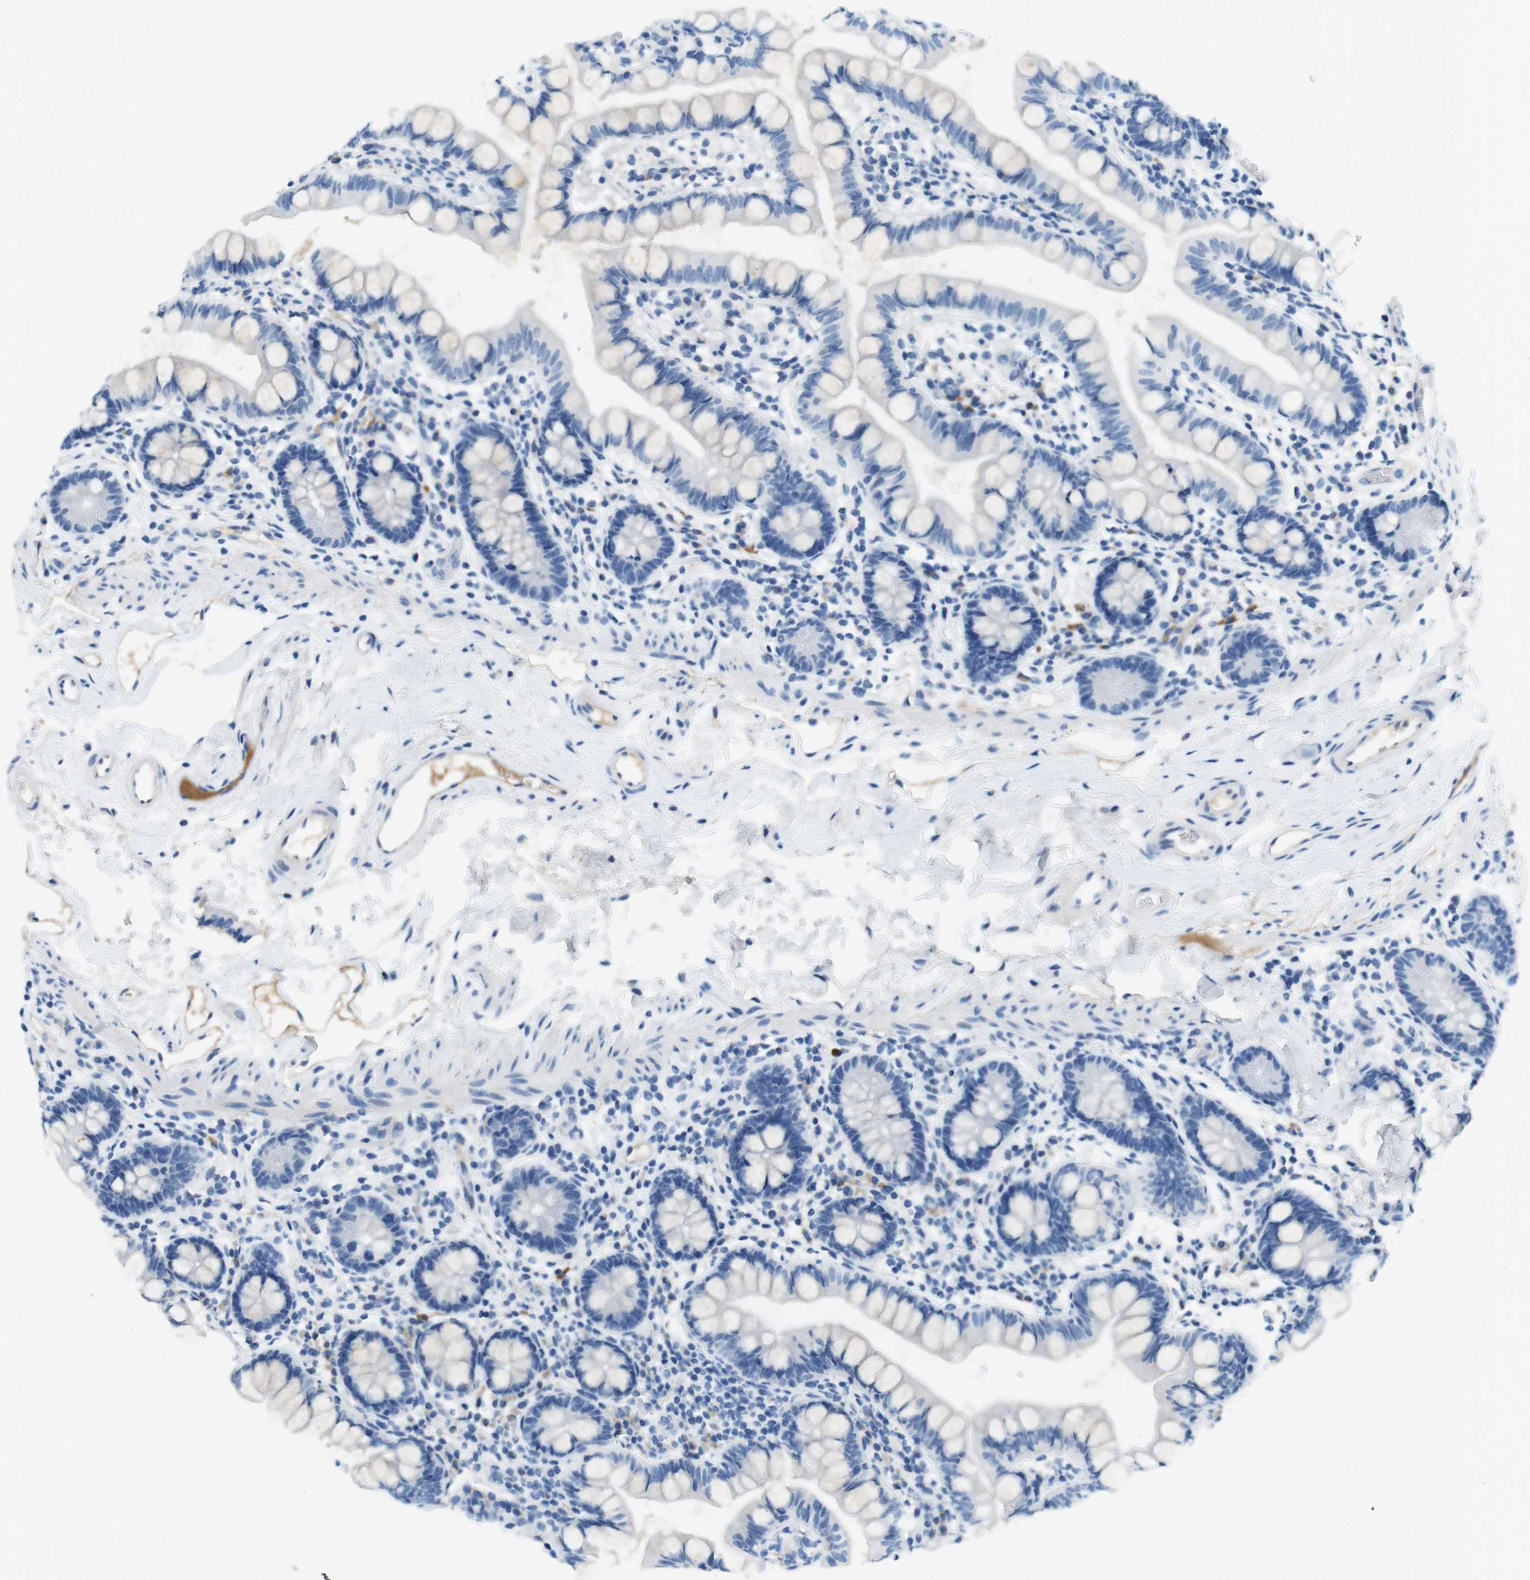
{"staining": {"intensity": "negative", "quantity": "none", "location": "none"}, "tissue": "small intestine", "cell_type": "Glandular cells", "image_type": "normal", "snomed": [{"axis": "morphology", "description": "Normal tissue, NOS"}, {"axis": "topography", "description": "Small intestine"}], "caption": "Glandular cells show no significant protein expression in benign small intestine. The staining was performed using DAB (3,3'-diaminobenzidine) to visualize the protein expression in brown, while the nuclei were stained in blue with hematoxylin (Magnification: 20x).", "gene": "IGHD", "patient": {"sex": "female", "age": 84}}